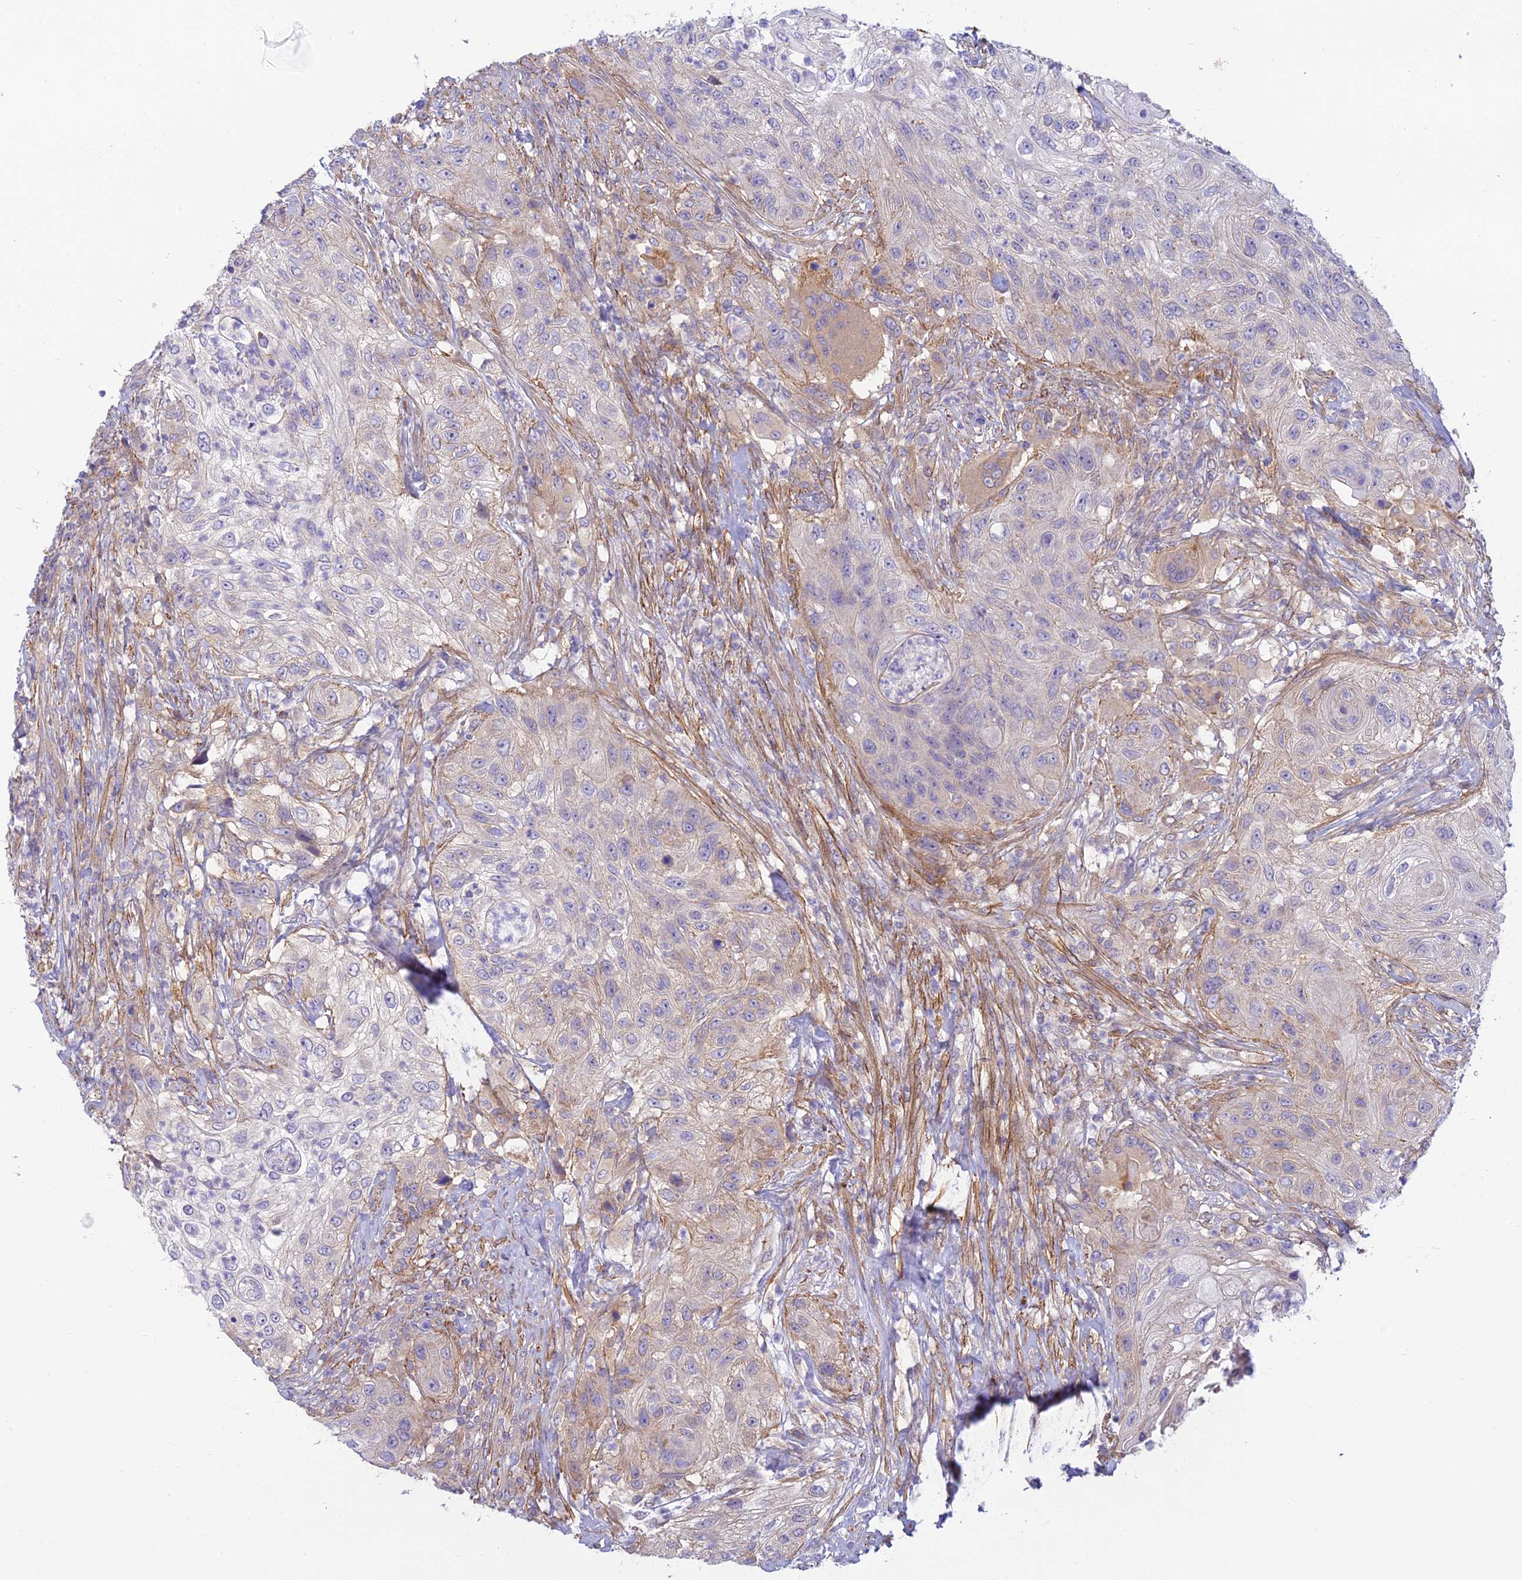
{"staining": {"intensity": "weak", "quantity": "<25%", "location": "cytoplasmic/membranous"}, "tissue": "urothelial cancer", "cell_type": "Tumor cells", "image_type": "cancer", "snomed": [{"axis": "morphology", "description": "Urothelial carcinoma, High grade"}, {"axis": "topography", "description": "Urinary bladder"}], "caption": "The immunohistochemistry photomicrograph has no significant positivity in tumor cells of high-grade urothelial carcinoma tissue.", "gene": "FBXW4", "patient": {"sex": "female", "age": 60}}